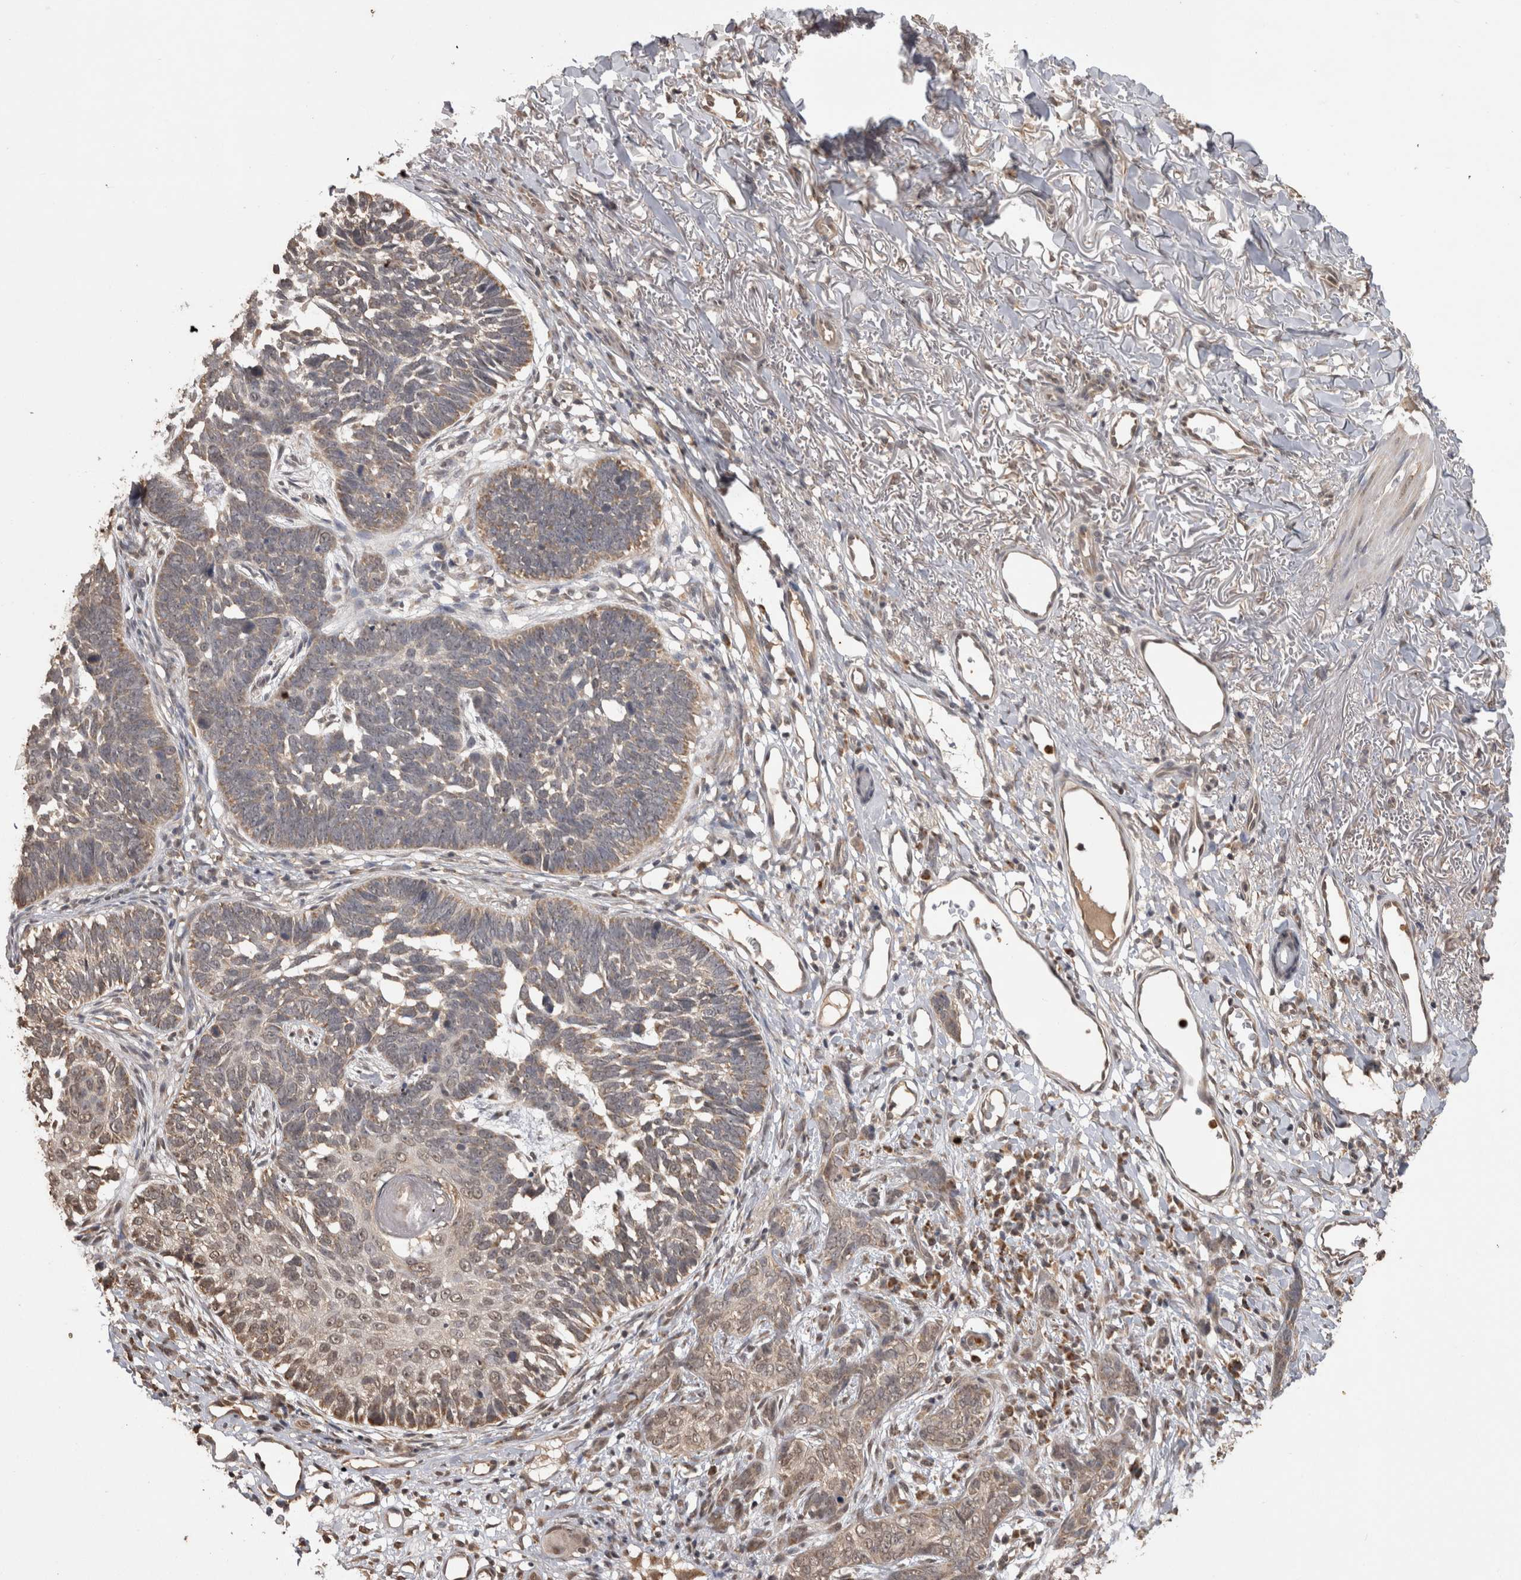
{"staining": {"intensity": "weak", "quantity": "25%-75%", "location": "cytoplasmic/membranous,nuclear"}, "tissue": "skin cancer", "cell_type": "Tumor cells", "image_type": "cancer", "snomed": [{"axis": "morphology", "description": "Normal tissue, NOS"}, {"axis": "morphology", "description": "Basal cell carcinoma"}, {"axis": "topography", "description": "Skin"}], "caption": "An IHC image of neoplastic tissue is shown. Protein staining in brown highlights weak cytoplasmic/membranous and nuclear positivity in skin basal cell carcinoma within tumor cells.", "gene": "PAK4", "patient": {"sex": "male", "age": 77}}